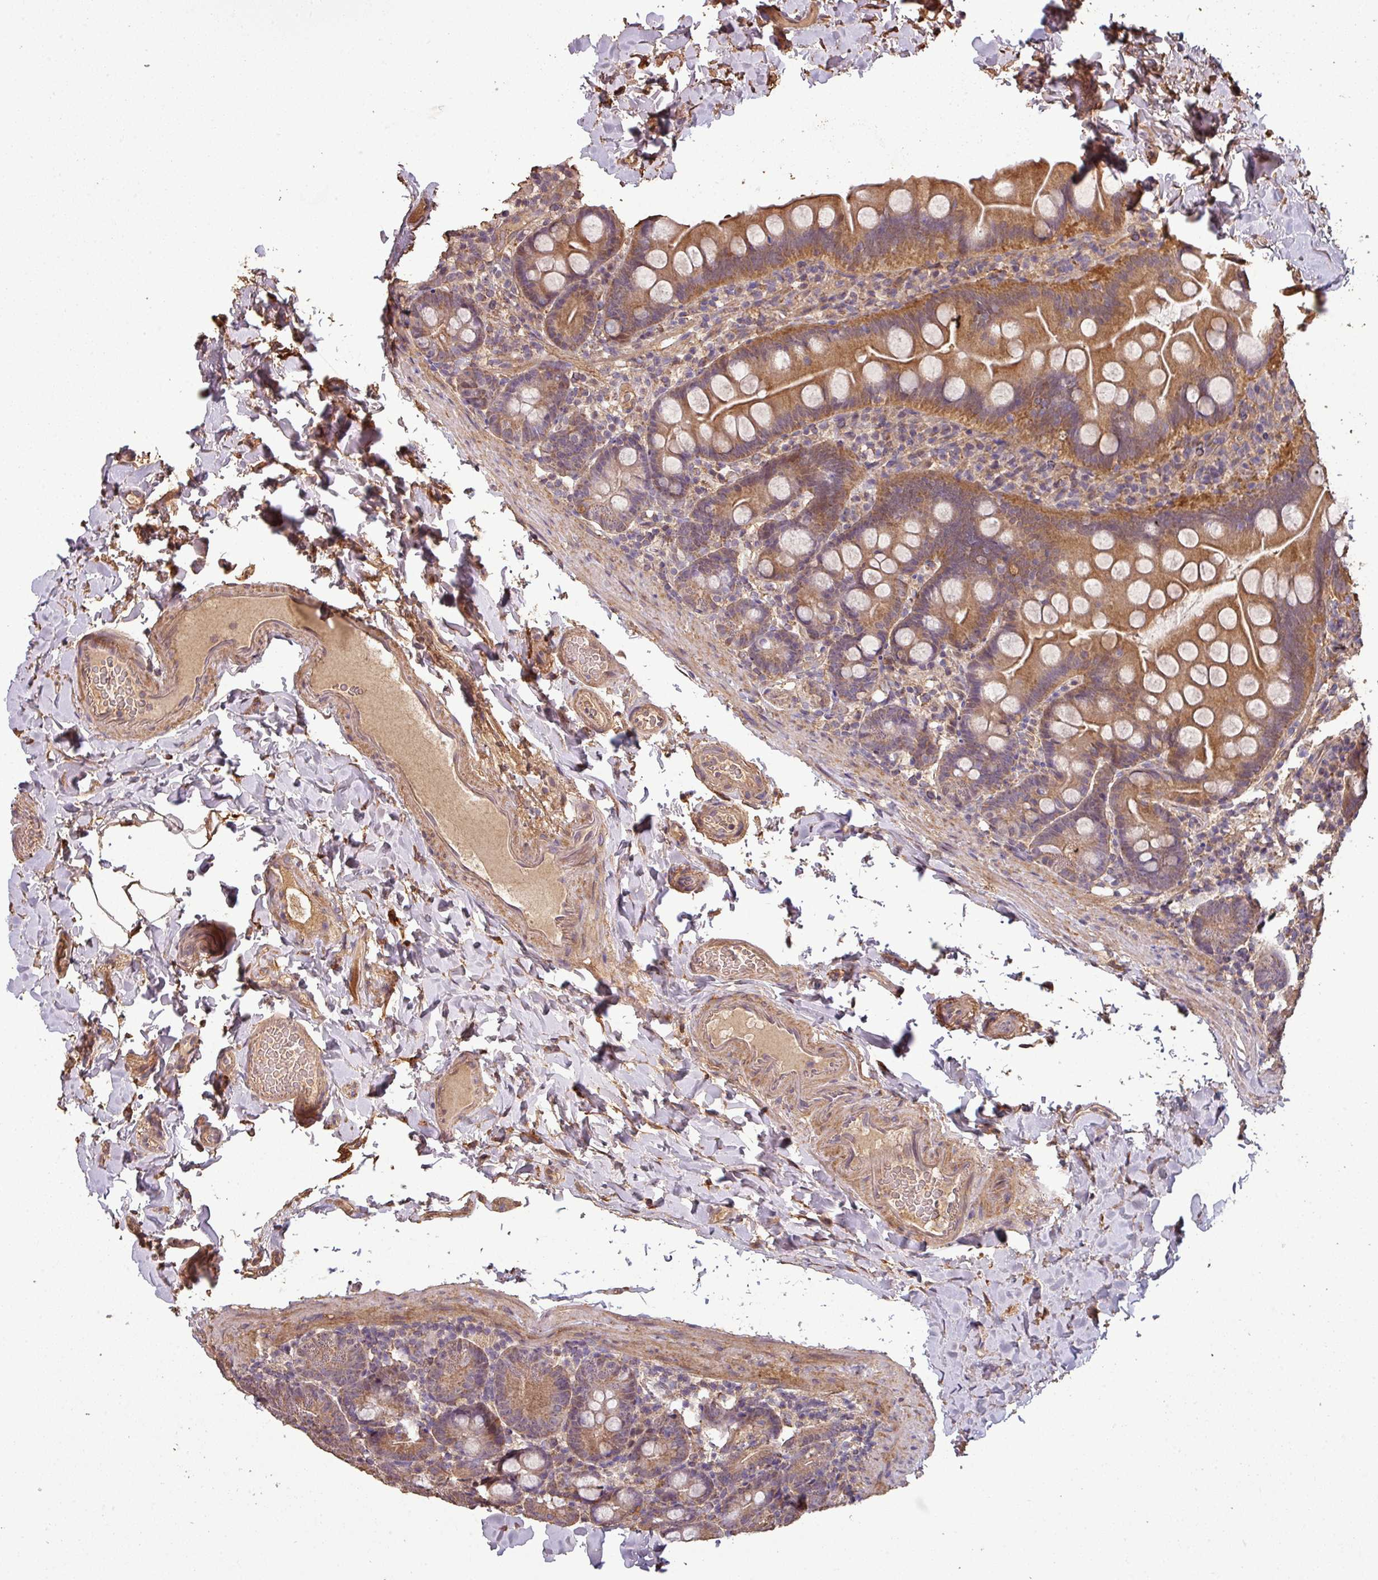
{"staining": {"intensity": "moderate", "quantity": ">75%", "location": "cytoplasmic/membranous"}, "tissue": "small intestine", "cell_type": "Glandular cells", "image_type": "normal", "snomed": [{"axis": "morphology", "description": "Normal tissue, NOS"}, {"axis": "topography", "description": "Small intestine"}], "caption": "Normal small intestine reveals moderate cytoplasmic/membranous staining in approximately >75% of glandular cells (Stains: DAB (3,3'-diaminobenzidine) in brown, nuclei in blue, Microscopy: brightfield microscopy at high magnification)..", "gene": "ISLR", "patient": {"sex": "female", "age": 68}}